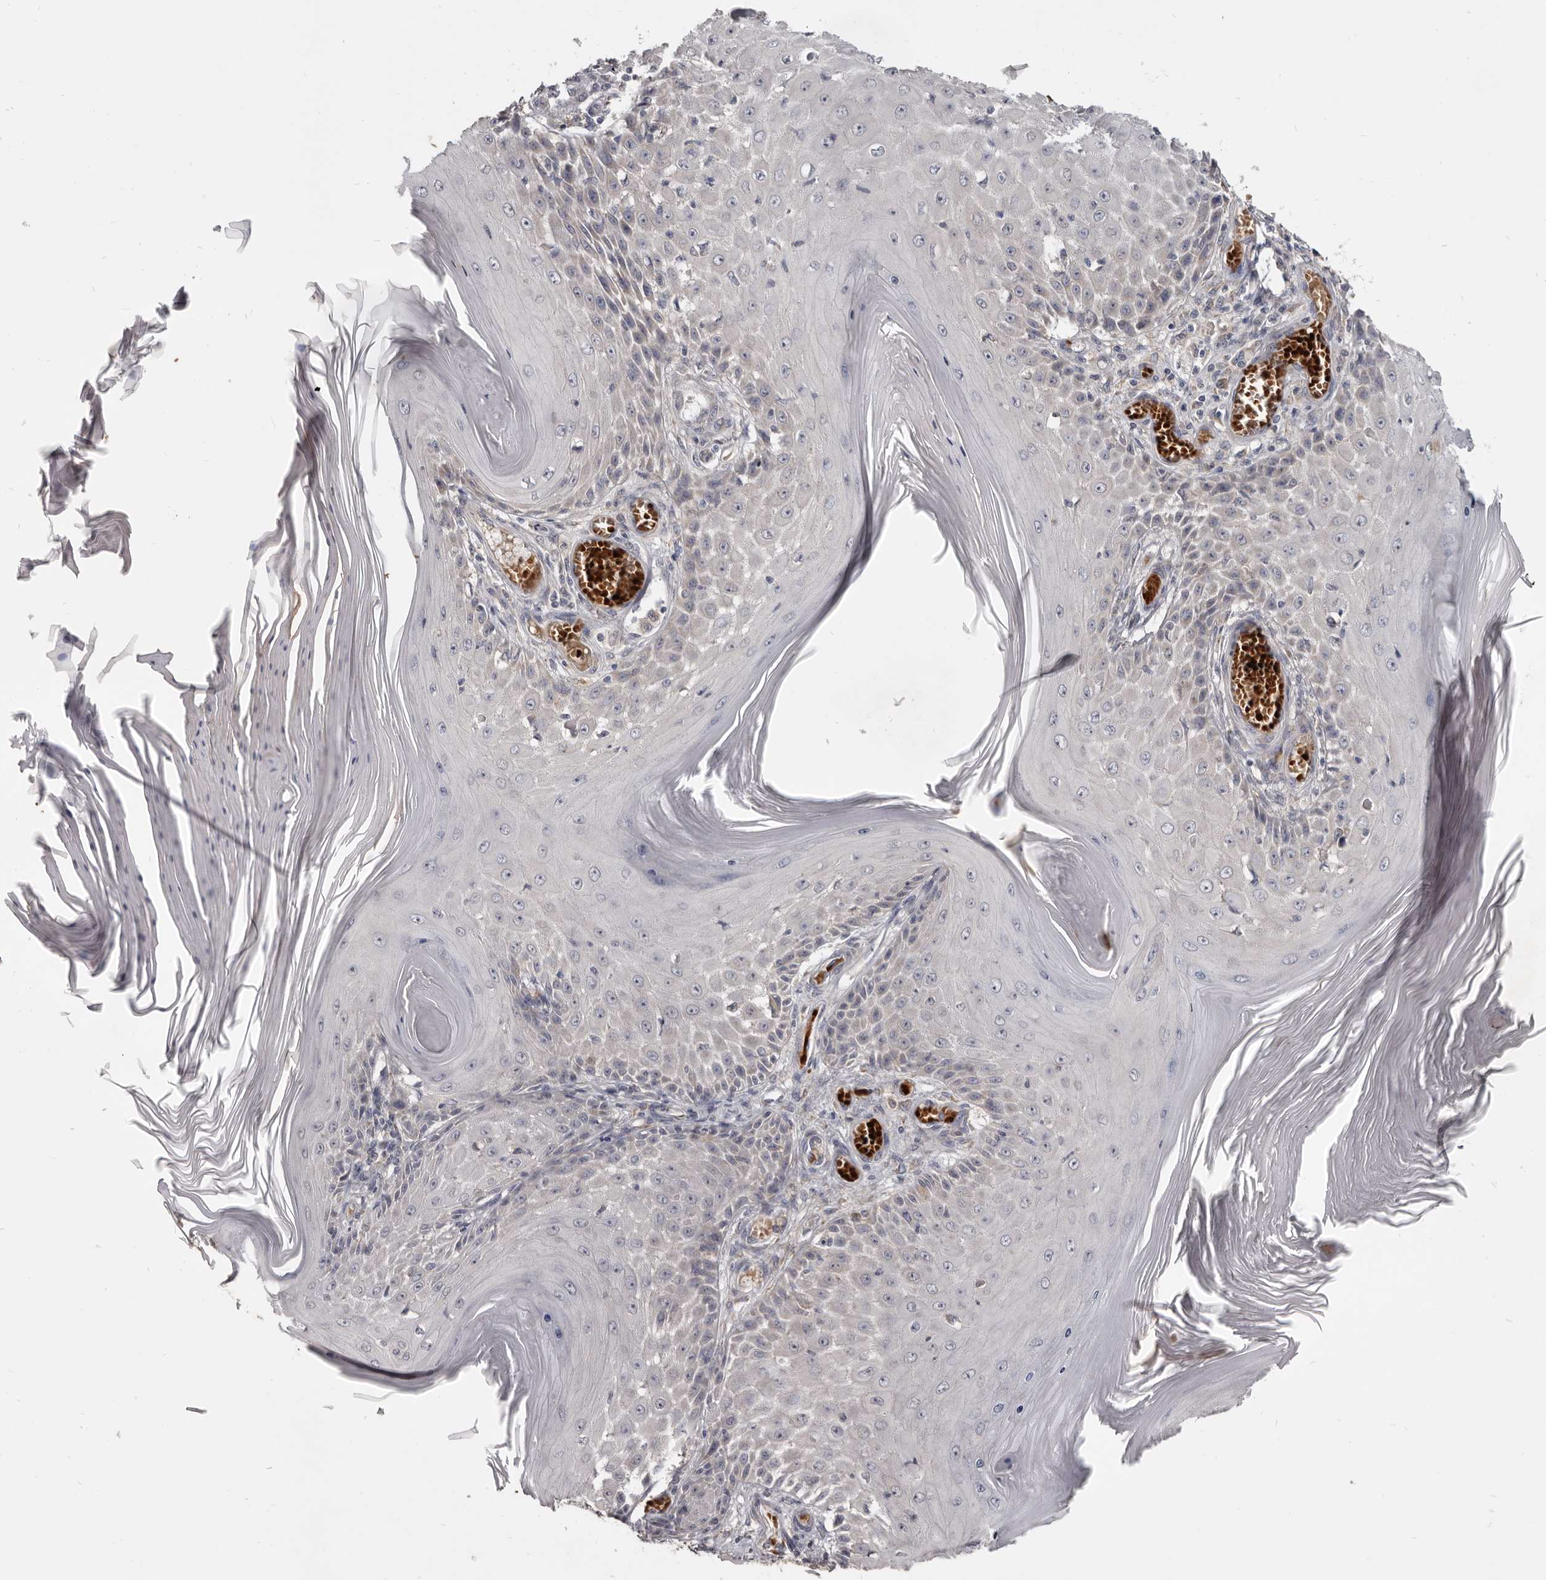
{"staining": {"intensity": "negative", "quantity": "none", "location": "none"}, "tissue": "skin cancer", "cell_type": "Tumor cells", "image_type": "cancer", "snomed": [{"axis": "morphology", "description": "Squamous cell carcinoma, NOS"}, {"axis": "topography", "description": "Skin"}], "caption": "Skin cancer stained for a protein using immunohistochemistry (IHC) reveals no positivity tumor cells.", "gene": "NENF", "patient": {"sex": "female", "age": 73}}